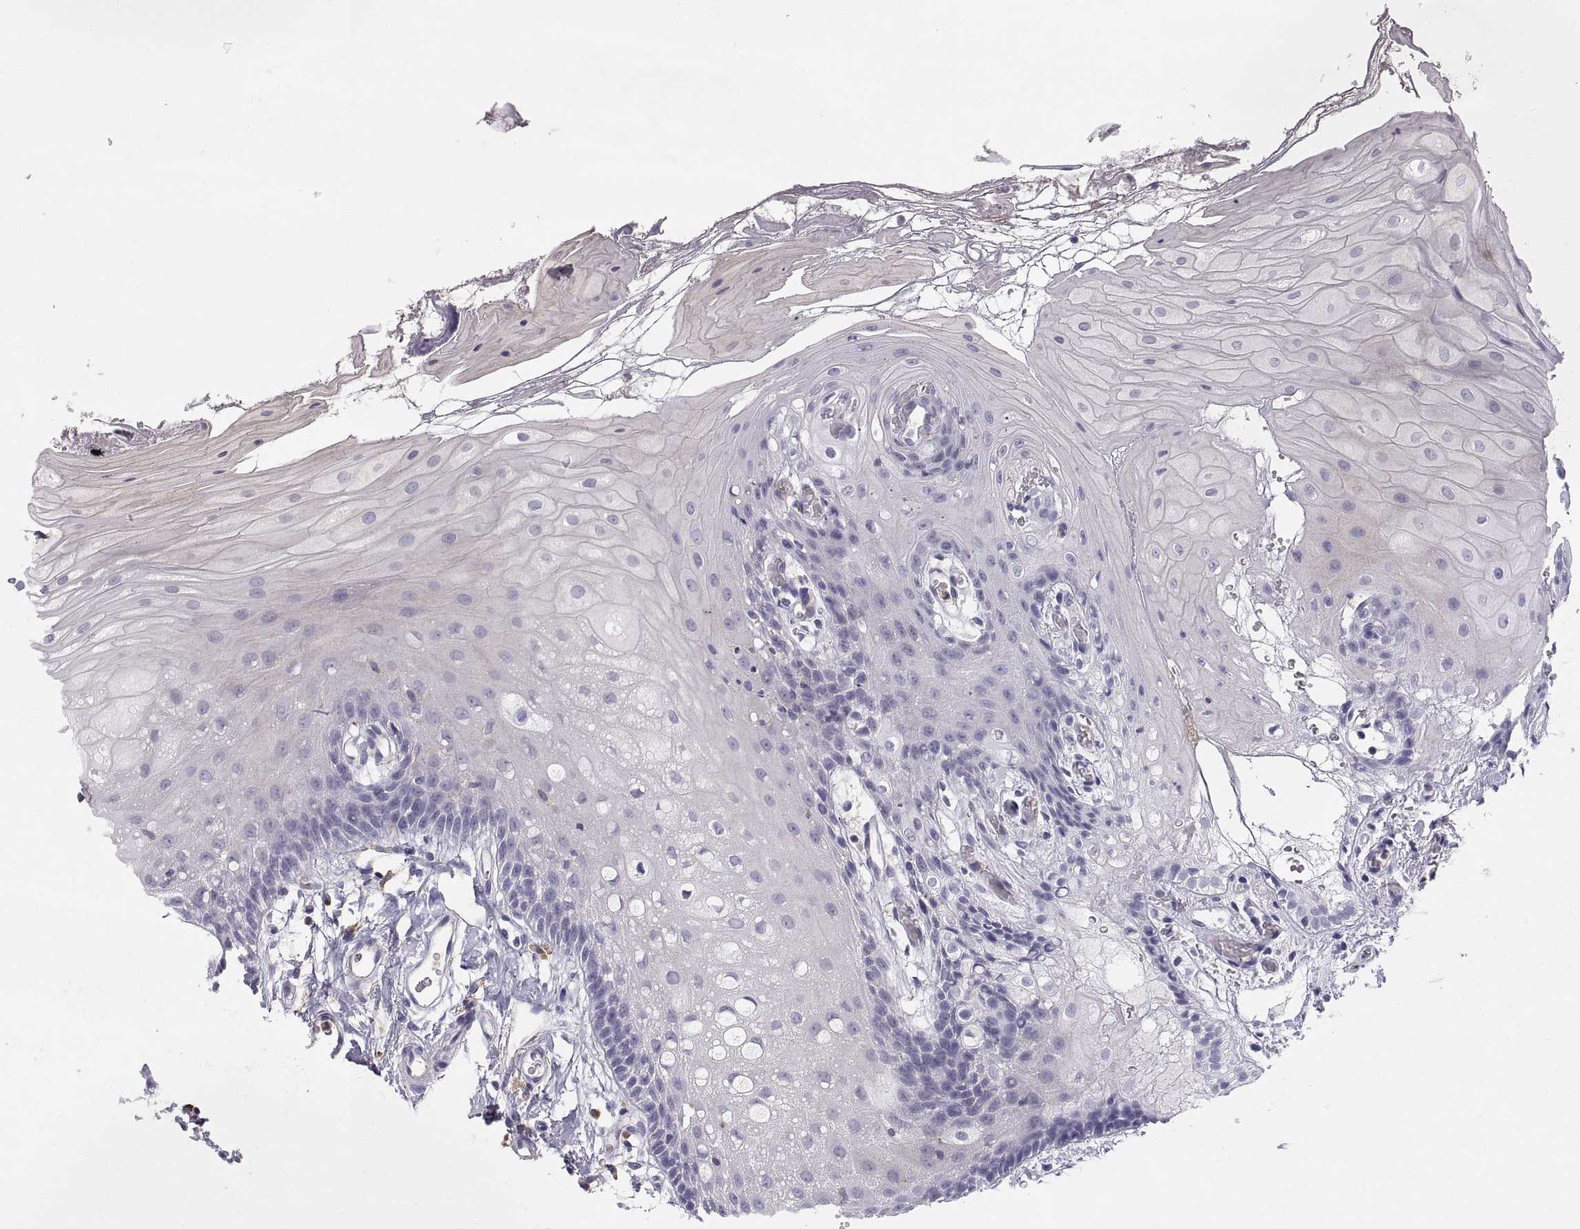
{"staining": {"intensity": "negative", "quantity": "none", "location": "none"}, "tissue": "oral mucosa", "cell_type": "Squamous epithelial cells", "image_type": "normal", "snomed": [{"axis": "morphology", "description": "Normal tissue, NOS"}, {"axis": "morphology", "description": "Squamous cell carcinoma, NOS"}, {"axis": "topography", "description": "Oral tissue"}, {"axis": "topography", "description": "Head-Neck"}], "caption": "IHC micrograph of benign oral mucosa stained for a protein (brown), which exhibits no staining in squamous epithelial cells.", "gene": "RALB", "patient": {"sex": "male", "age": 69}}